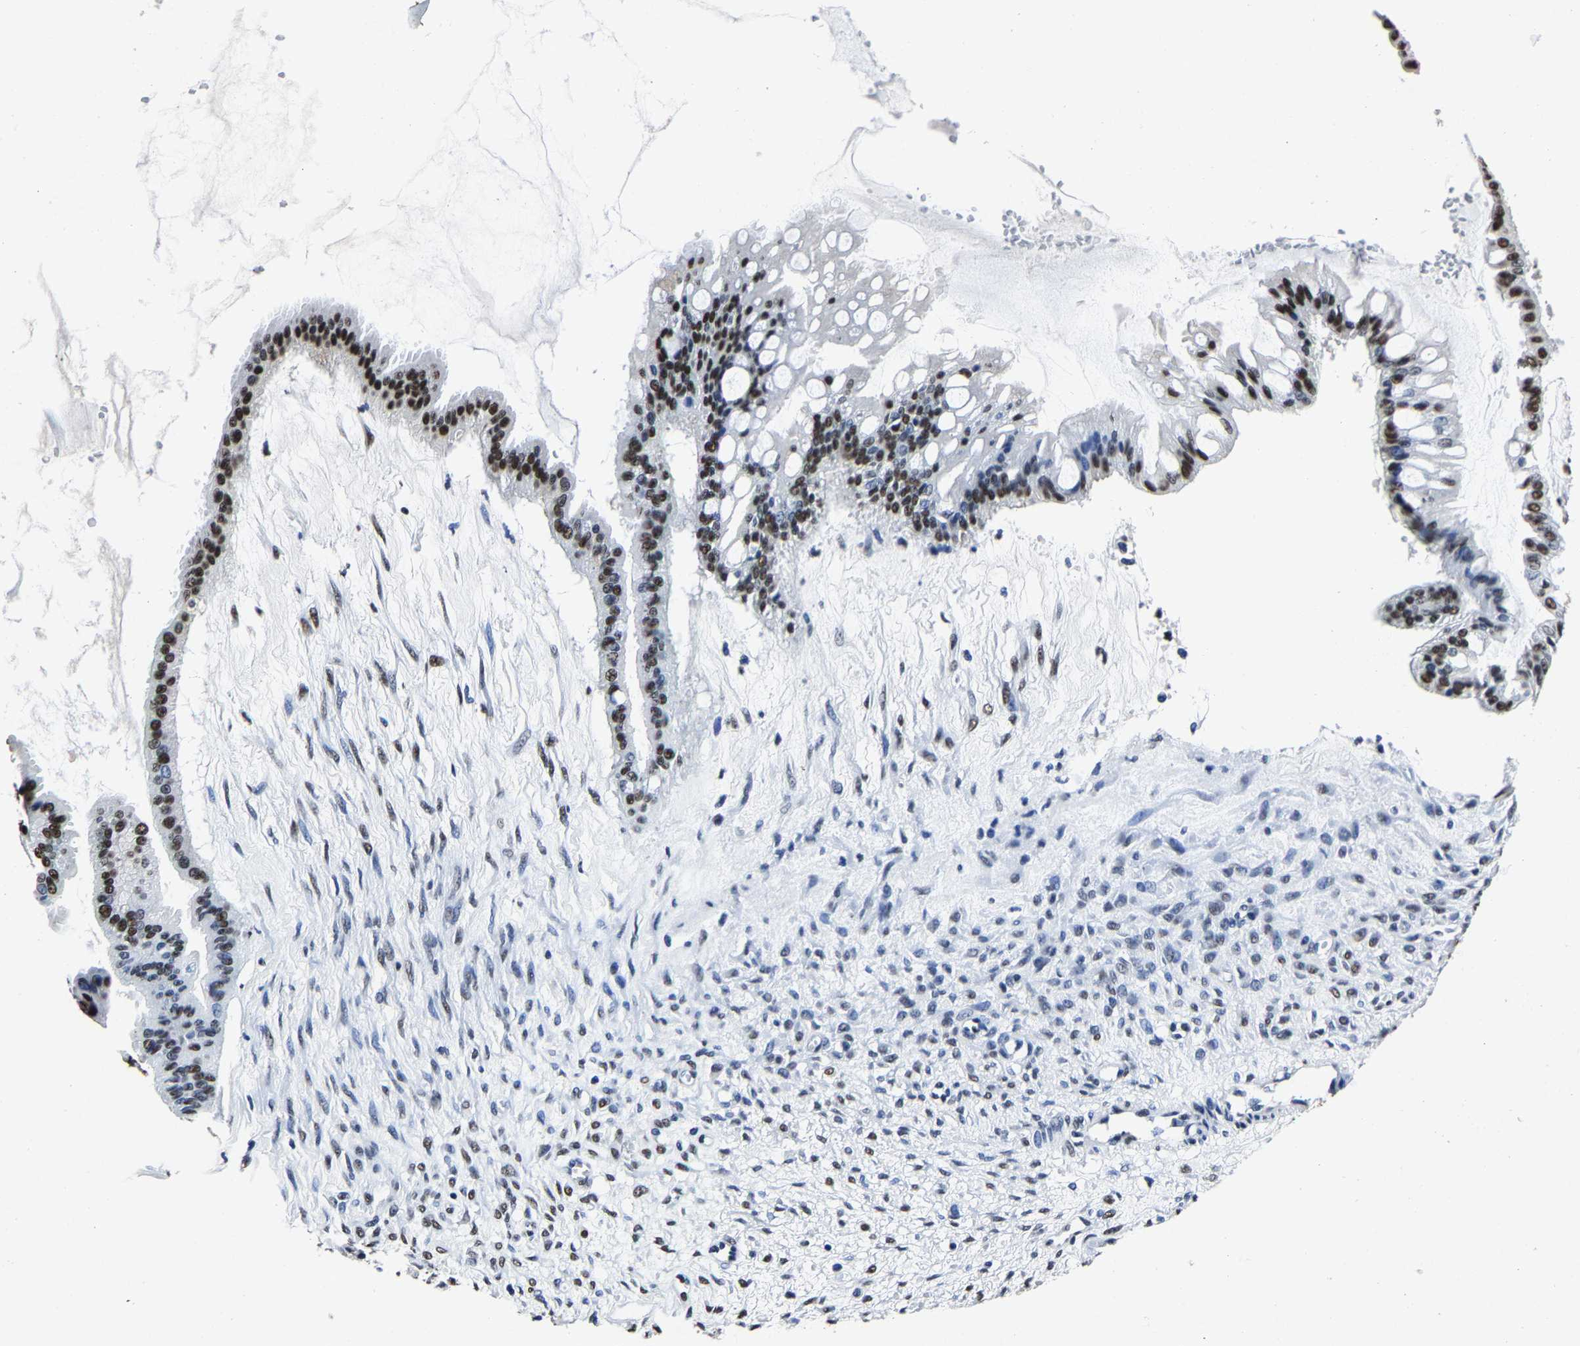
{"staining": {"intensity": "strong", "quantity": "25%-75%", "location": "nuclear"}, "tissue": "ovarian cancer", "cell_type": "Tumor cells", "image_type": "cancer", "snomed": [{"axis": "morphology", "description": "Cystadenocarcinoma, mucinous, NOS"}, {"axis": "topography", "description": "Ovary"}], "caption": "IHC (DAB (3,3'-diaminobenzidine)) staining of human mucinous cystadenocarcinoma (ovarian) demonstrates strong nuclear protein positivity in about 25%-75% of tumor cells.", "gene": "RBM45", "patient": {"sex": "female", "age": 73}}